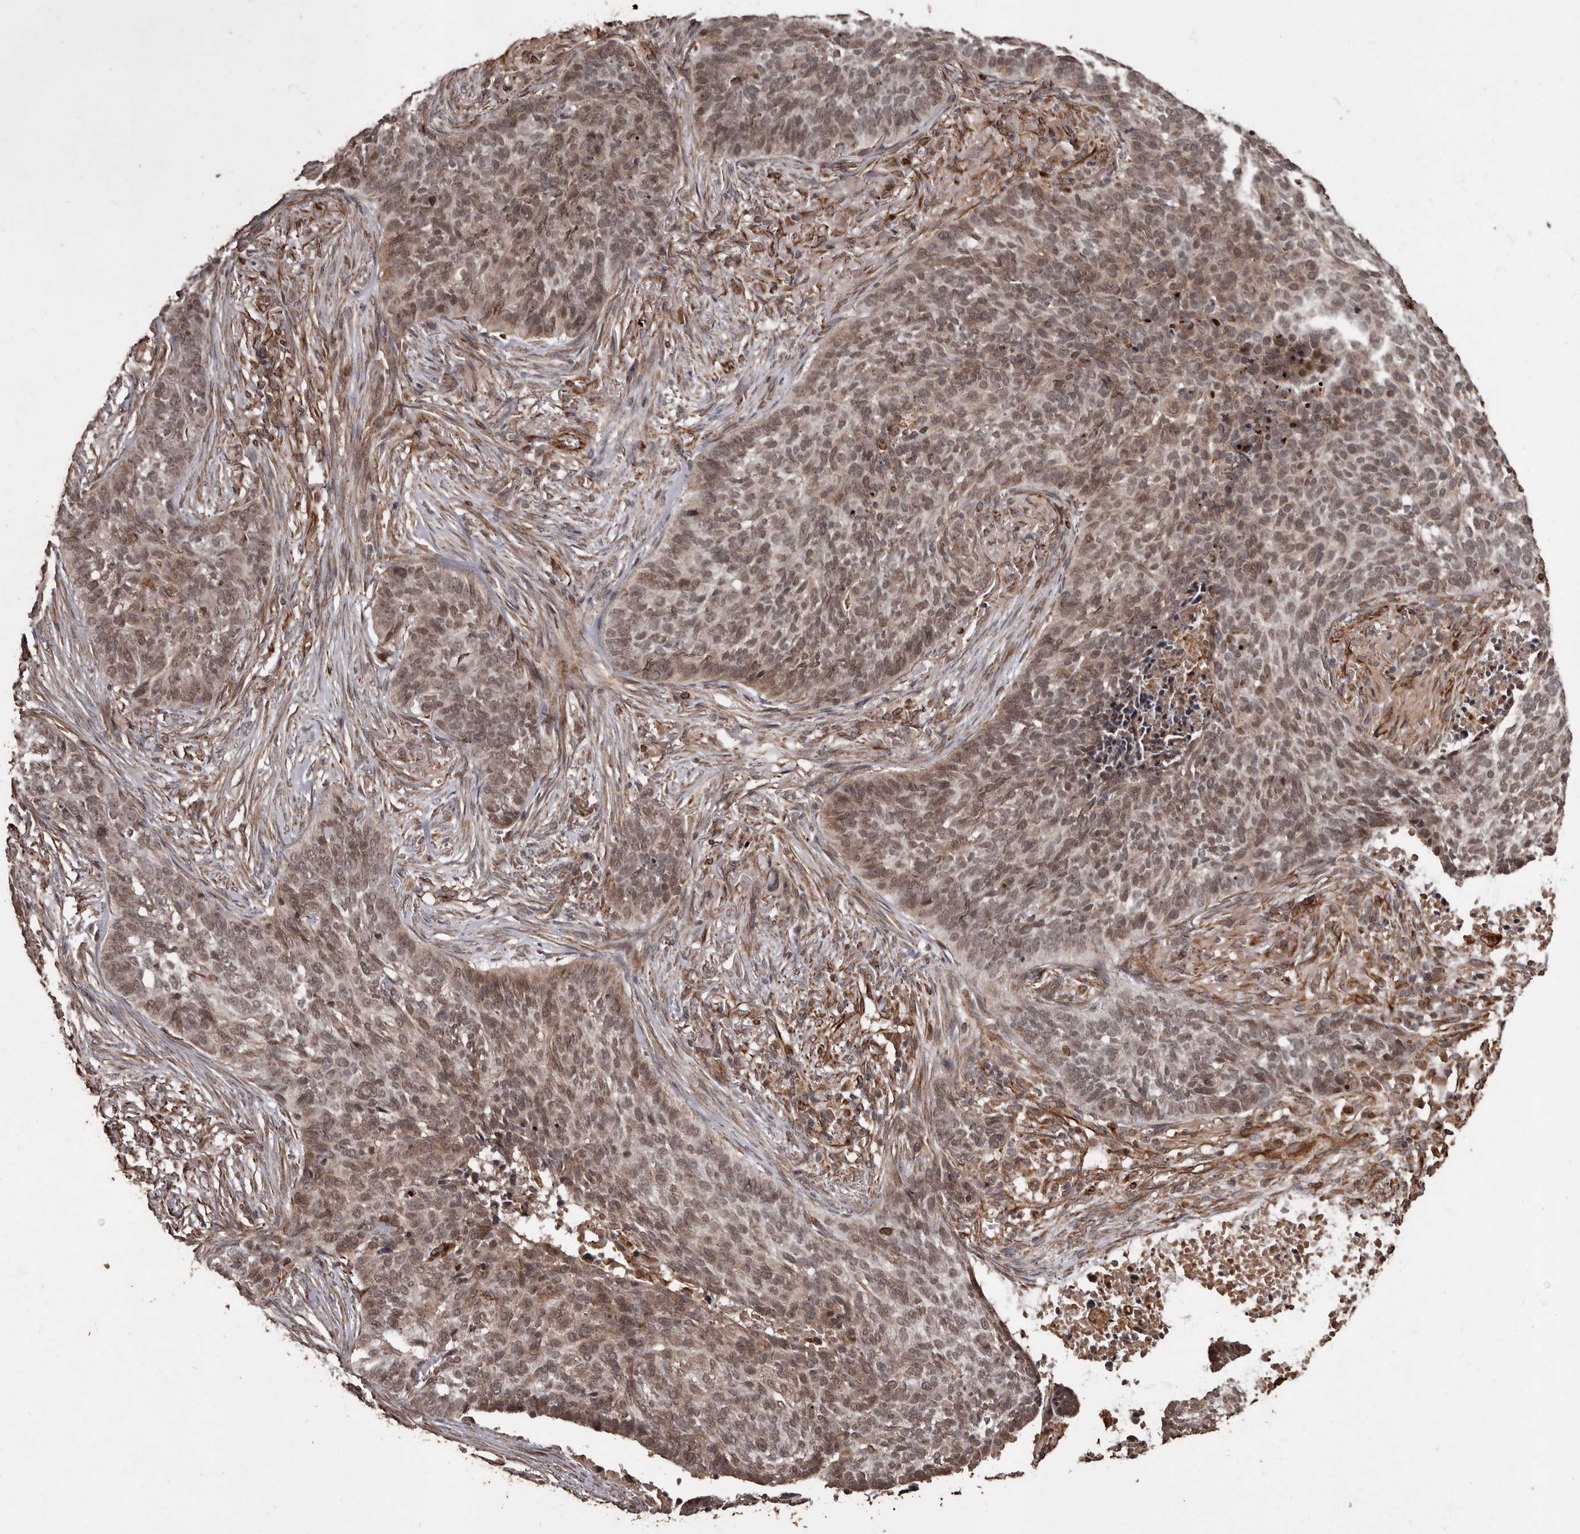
{"staining": {"intensity": "weak", "quantity": ">75%", "location": "cytoplasmic/membranous,nuclear"}, "tissue": "skin cancer", "cell_type": "Tumor cells", "image_type": "cancer", "snomed": [{"axis": "morphology", "description": "Basal cell carcinoma"}, {"axis": "topography", "description": "Skin"}], "caption": "Weak cytoplasmic/membranous and nuclear protein expression is seen in about >75% of tumor cells in skin basal cell carcinoma.", "gene": "BRAT1", "patient": {"sex": "male", "age": 85}}